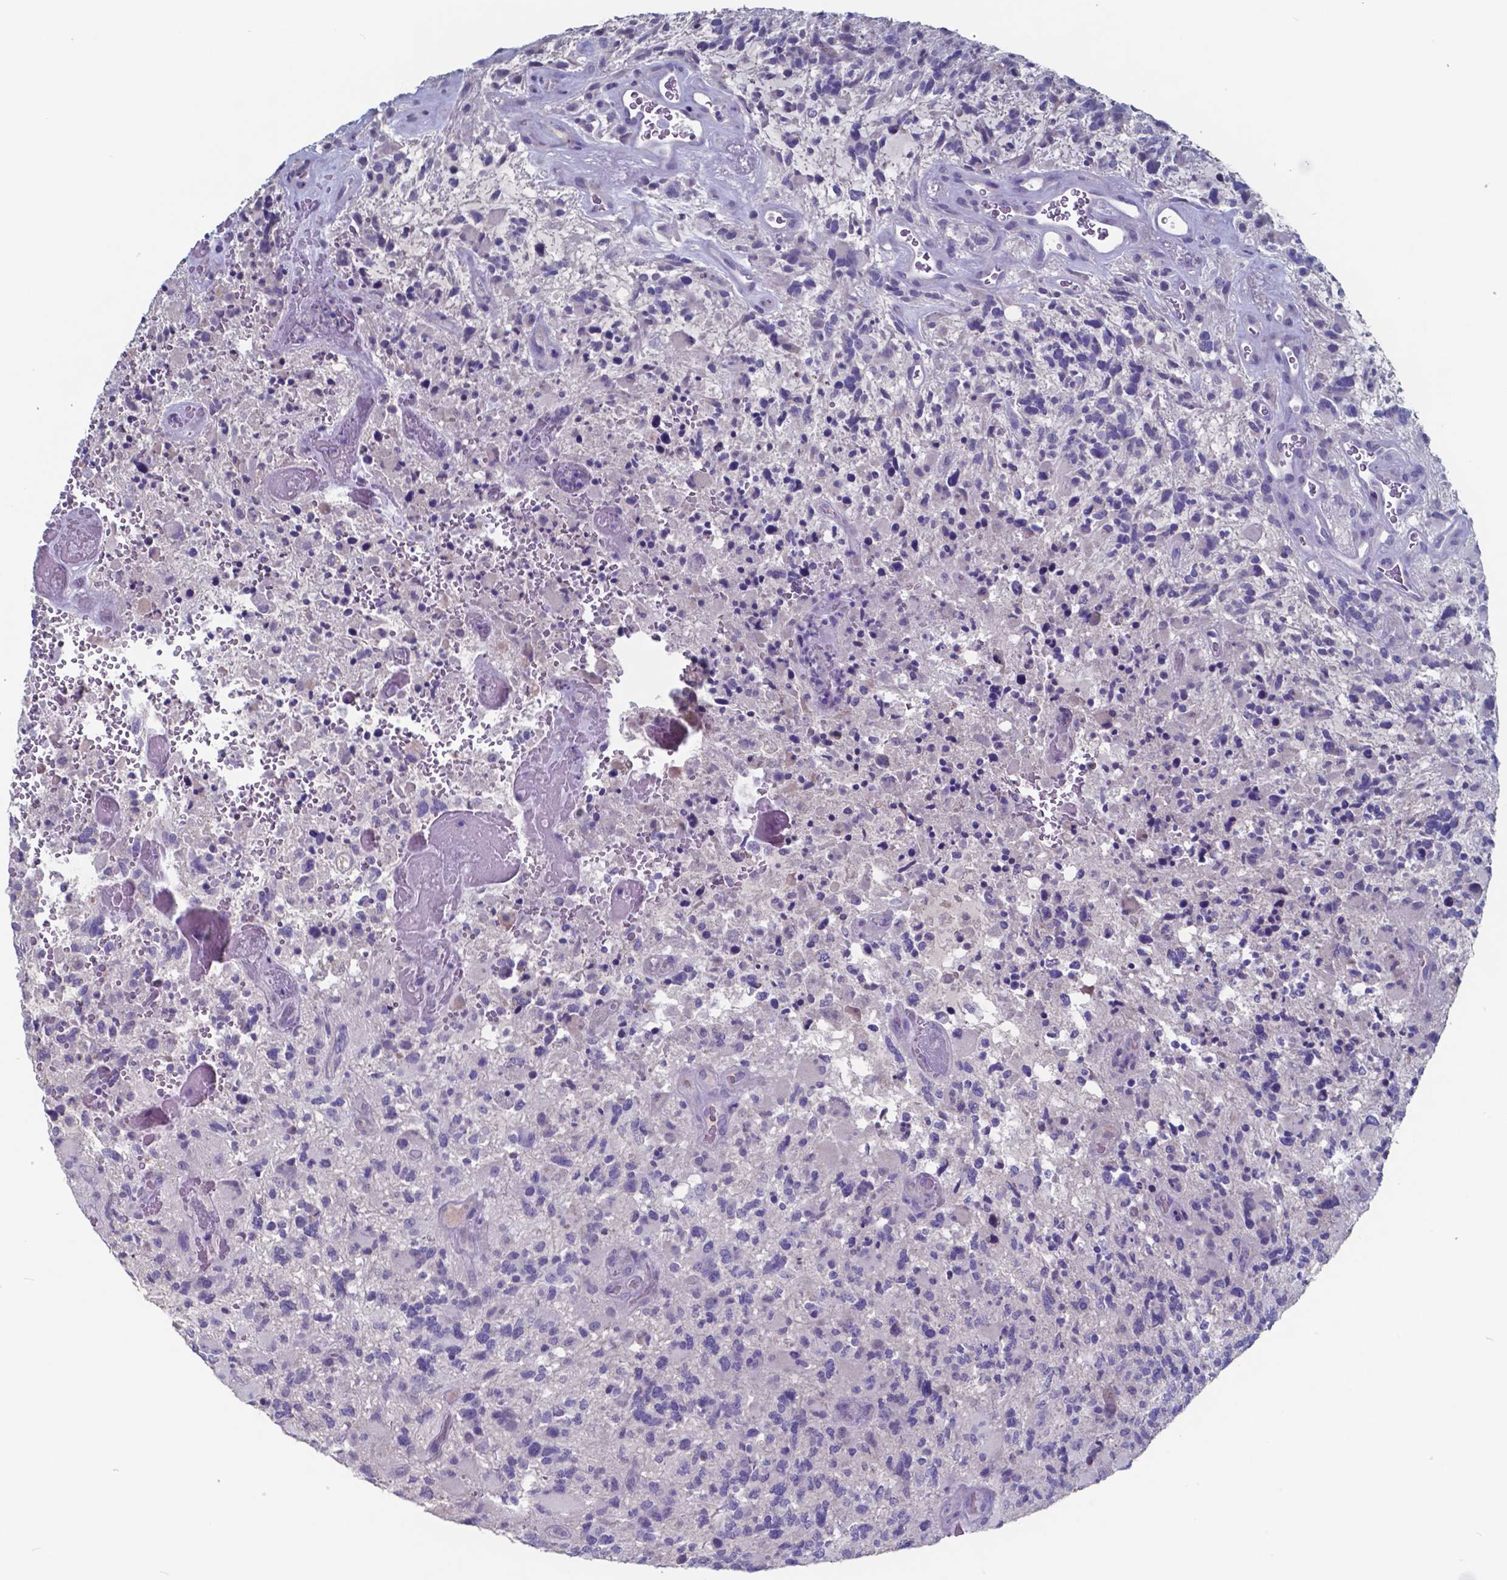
{"staining": {"intensity": "negative", "quantity": "none", "location": "none"}, "tissue": "glioma", "cell_type": "Tumor cells", "image_type": "cancer", "snomed": [{"axis": "morphology", "description": "Glioma, malignant, High grade"}, {"axis": "topography", "description": "Brain"}], "caption": "Tumor cells show no significant staining in glioma.", "gene": "TTR", "patient": {"sex": "female", "age": 71}}